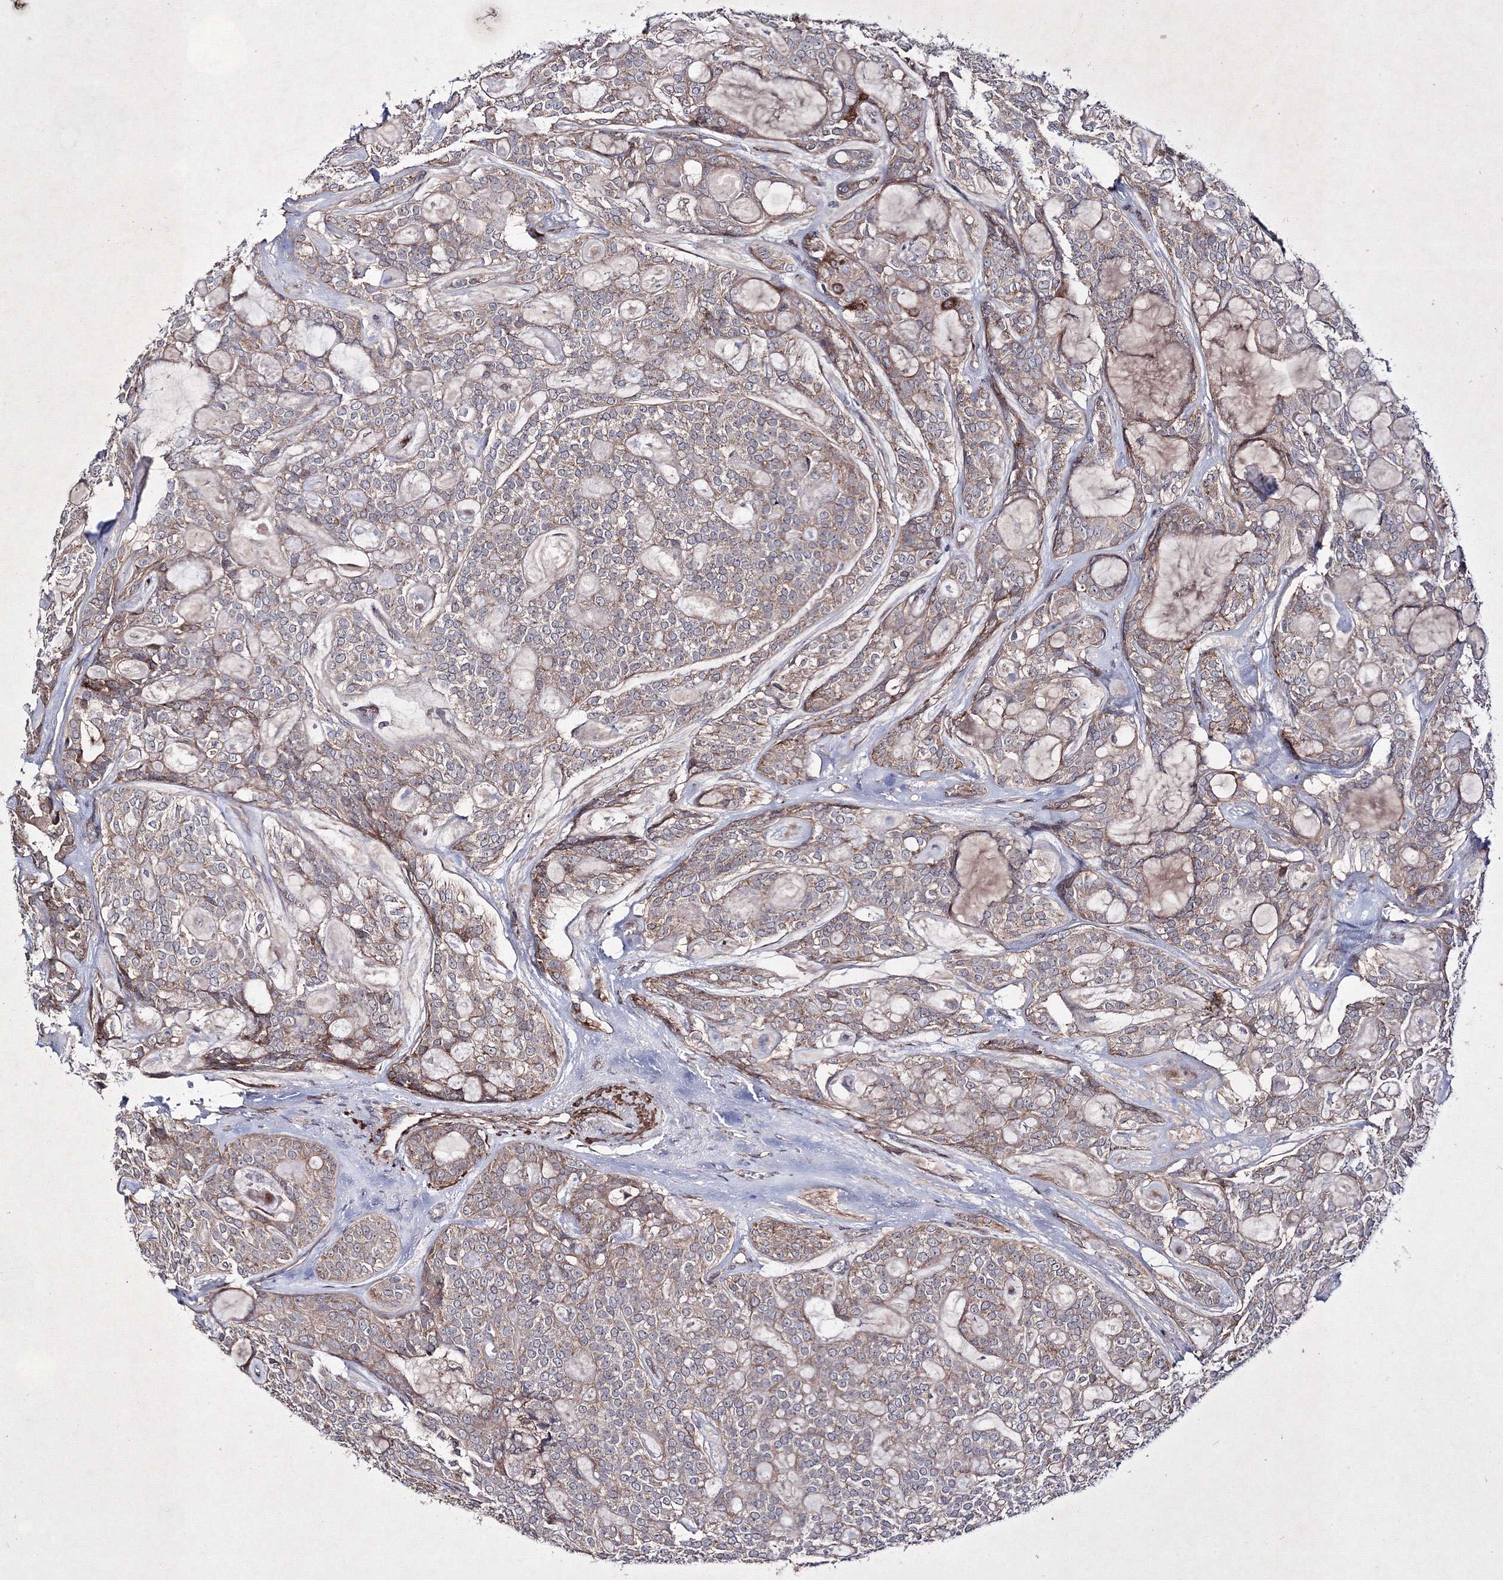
{"staining": {"intensity": "weak", "quantity": ">75%", "location": "cytoplasmic/membranous"}, "tissue": "head and neck cancer", "cell_type": "Tumor cells", "image_type": "cancer", "snomed": [{"axis": "morphology", "description": "Adenocarcinoma, NOS"}, {"axis": "topography", "description": "Head-Neck"}], "caption": "Adenocarcinoma (head and neck) stained for a protein reveals weak cytoplasmic/membranous positivity in tumor cells.", "gene": "GFM1", "patient": {"sex": "male", "age": 66}}